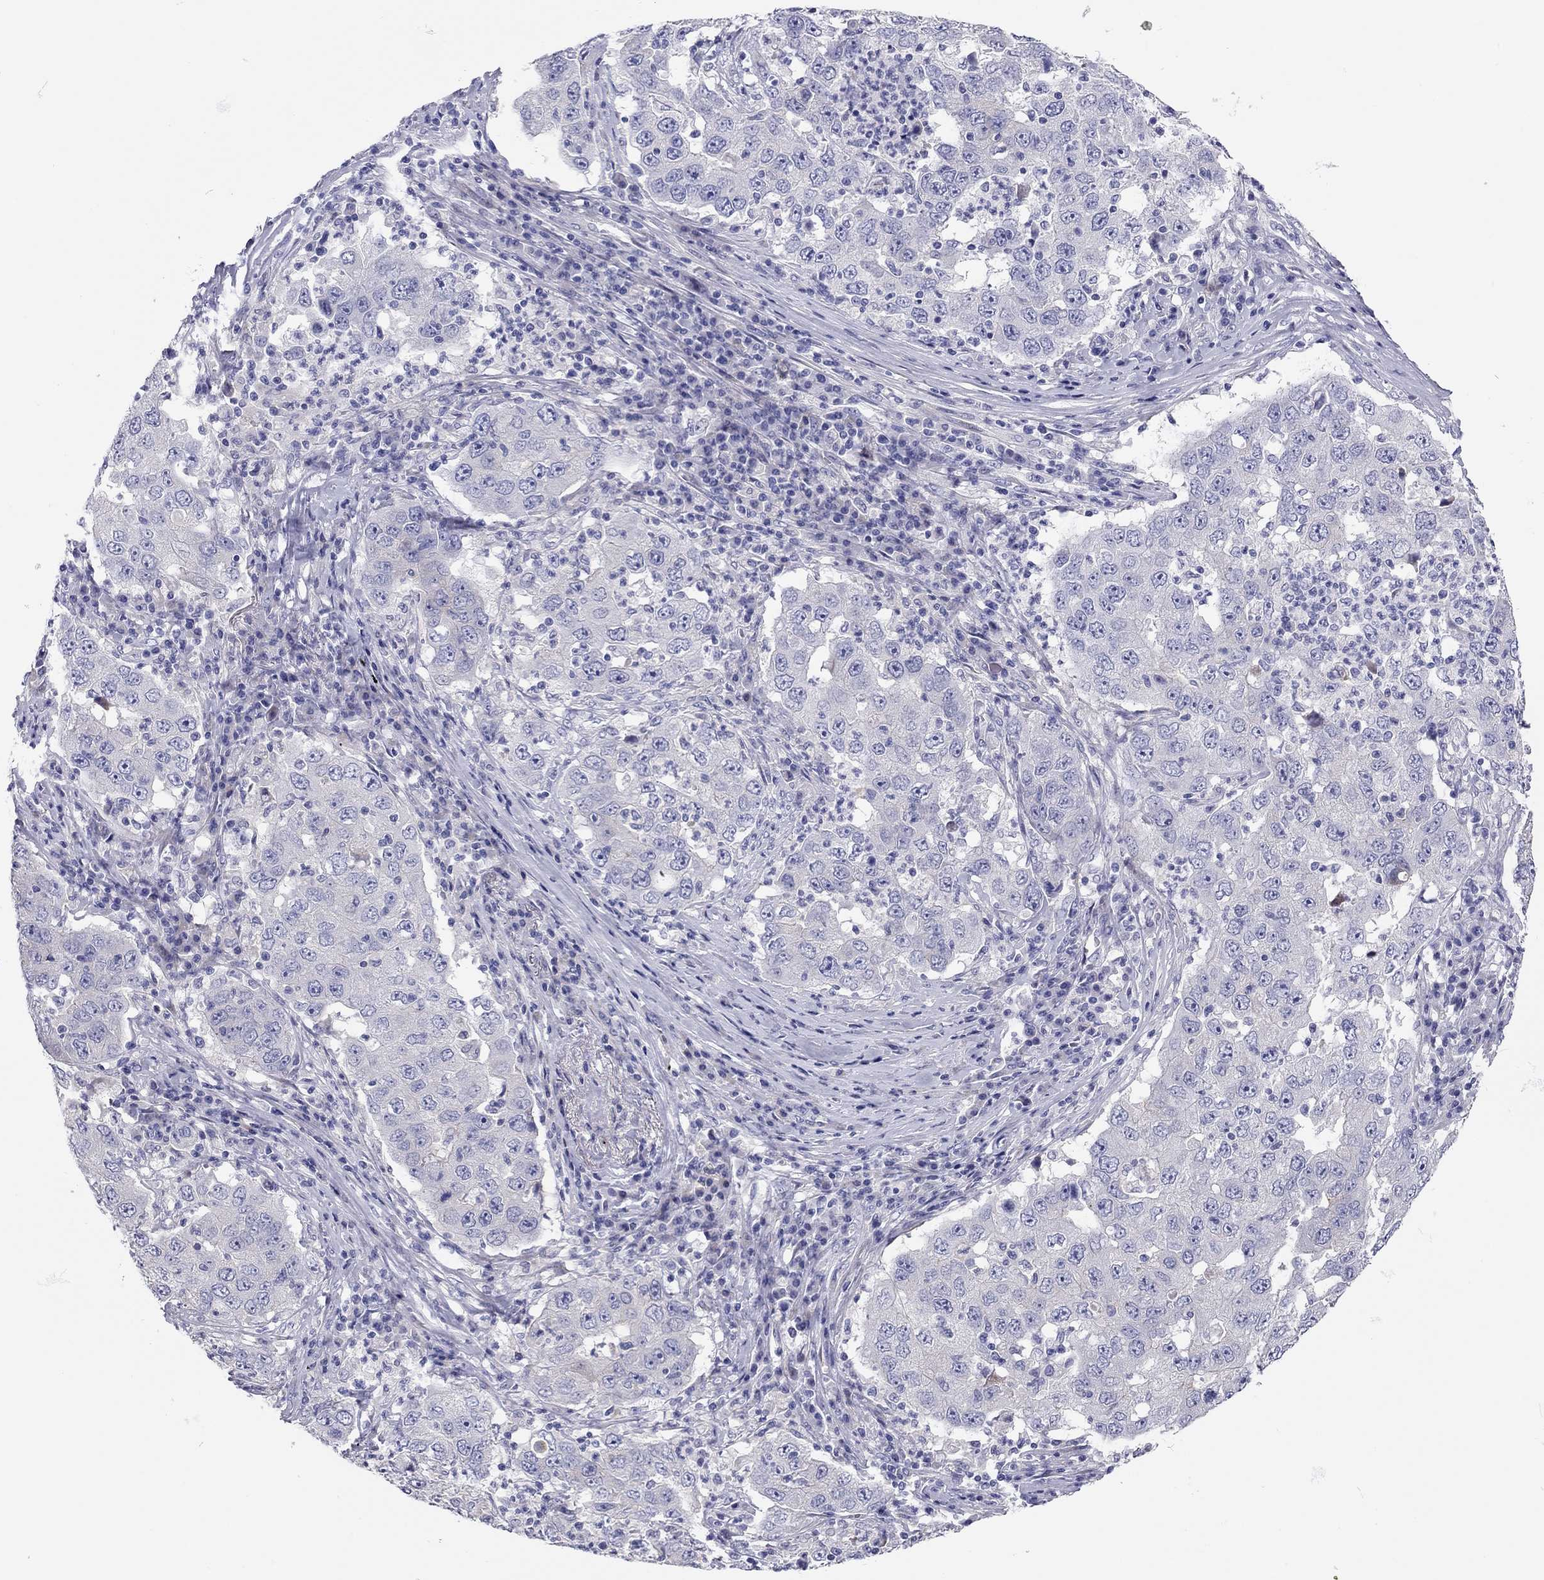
{"staining": {"intensity": "negative", "quantity": "none", "location": "none"}, "tissue": "lung cancer", "cell_type": "Tumor cells", "image_type": "cancer", "snomed": [{"axis": "morphology", "description": "Adenocarcinoma, NOS"}, {"axis": "topography", "description": "Lung"}], "caption": "High magnification brightfield microscopy of lung cancer stained with DAB (brown) and counterstained with hematoxylin (blue): tumor cells show no significant positivity. (DAB (3,3'-diaminobenzidine) IHC with hematoxylin counter stain).", "gene": "SCARB1", "patient": {"sex": "male", "age": 73}}